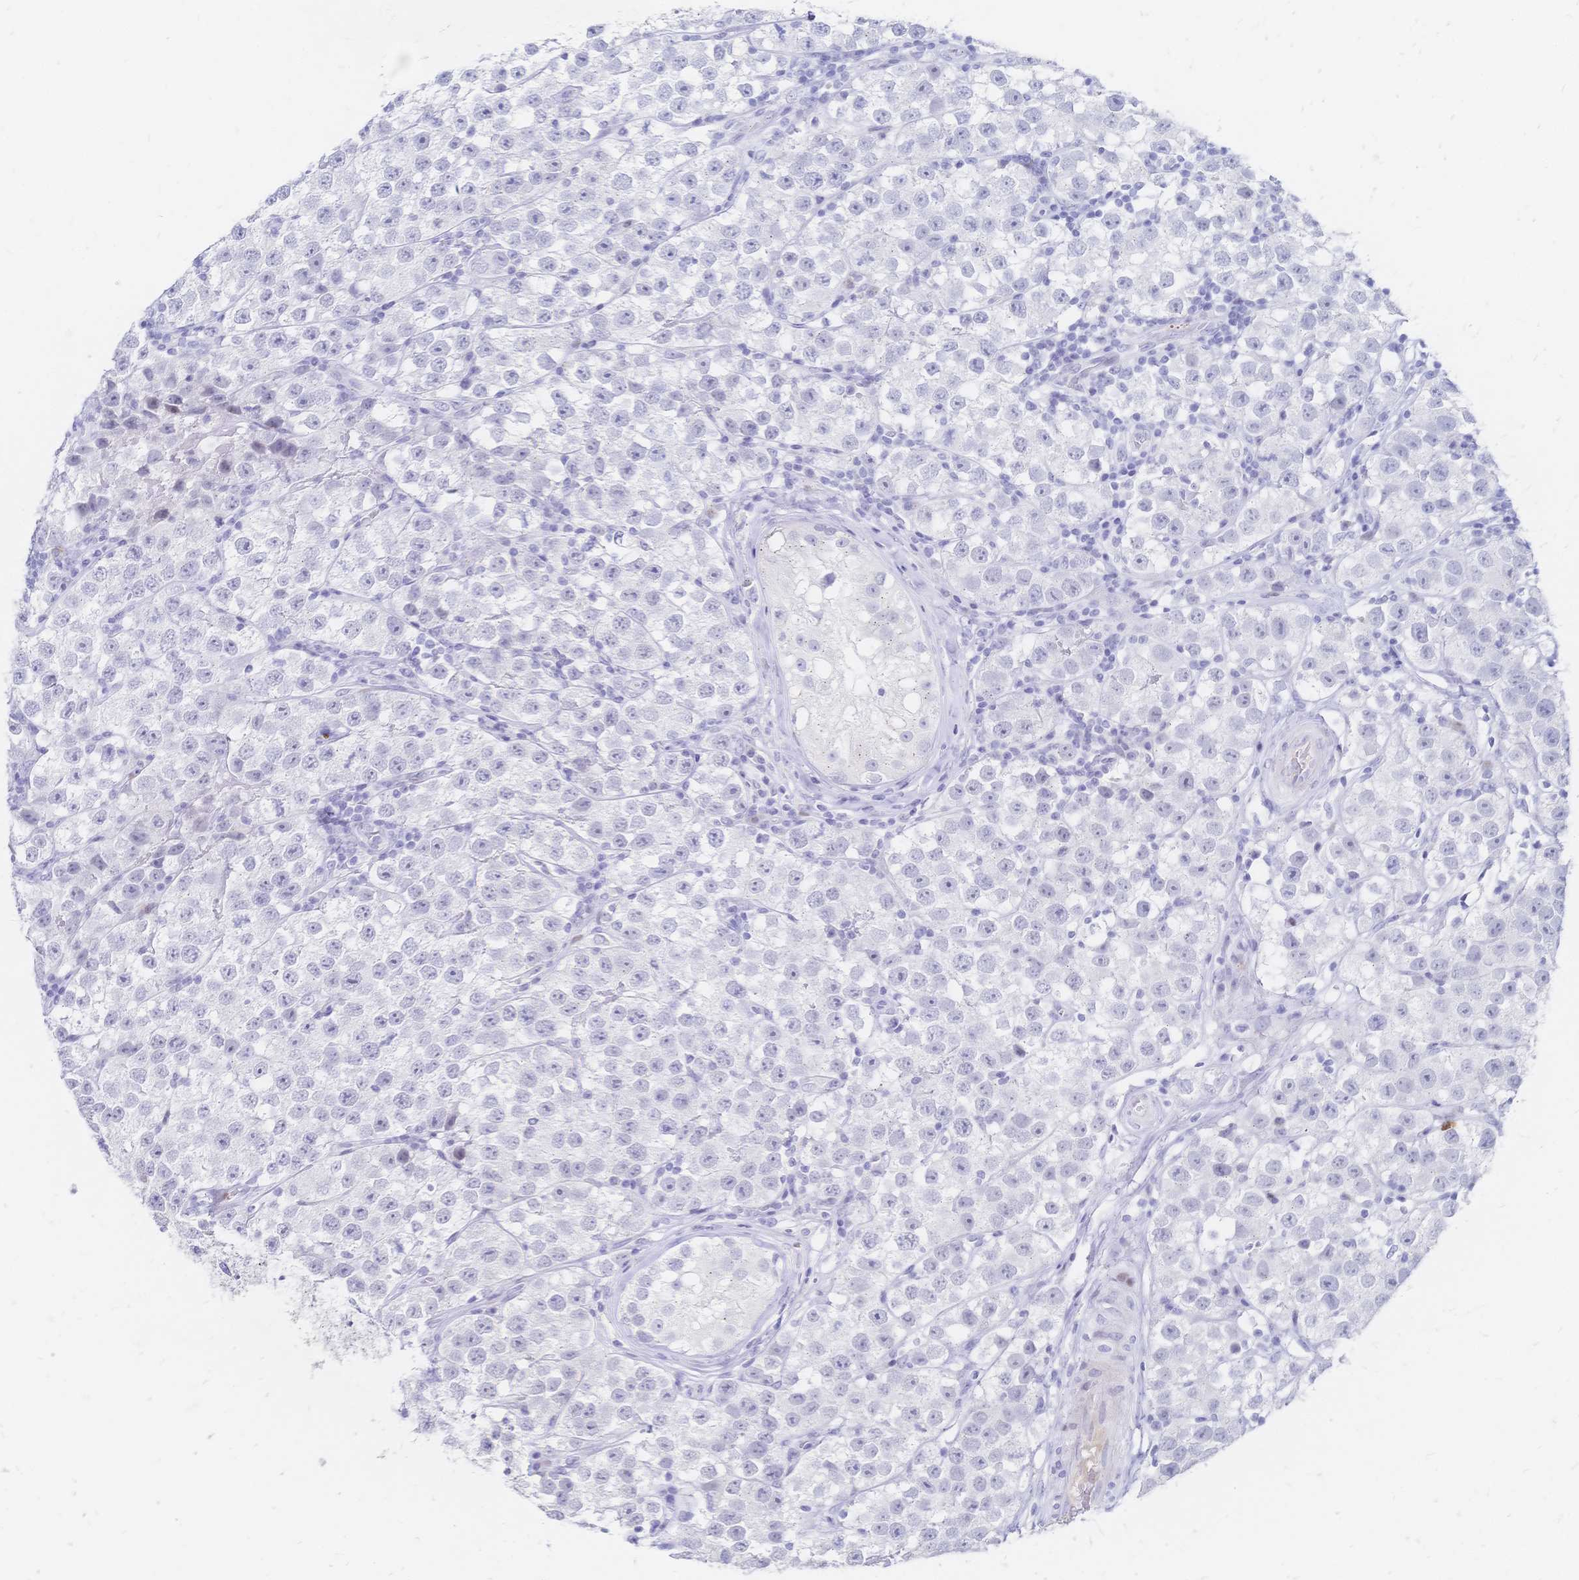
{"staining": {"intensity": "negative", "quantity": "none", "location": "none"}, "tissue": "testis cancer", "cell_type": "Tumor cells", "image_type": "cancer", "snomed": [{"axis": "morphology", "description": "Seminoma, NOS"}, {"axis": "topography", "description": "Testis"}], "caption": "High power microscopy micrograph of an immunohistochemistry (IHC) micrograph of testis cancer, revealing no significant expression in tumor cells. (DAB immunohistochemistry, high magnification).", "gene": "PSORS1C2", "patient": {"sex": "male", "age": 34}}